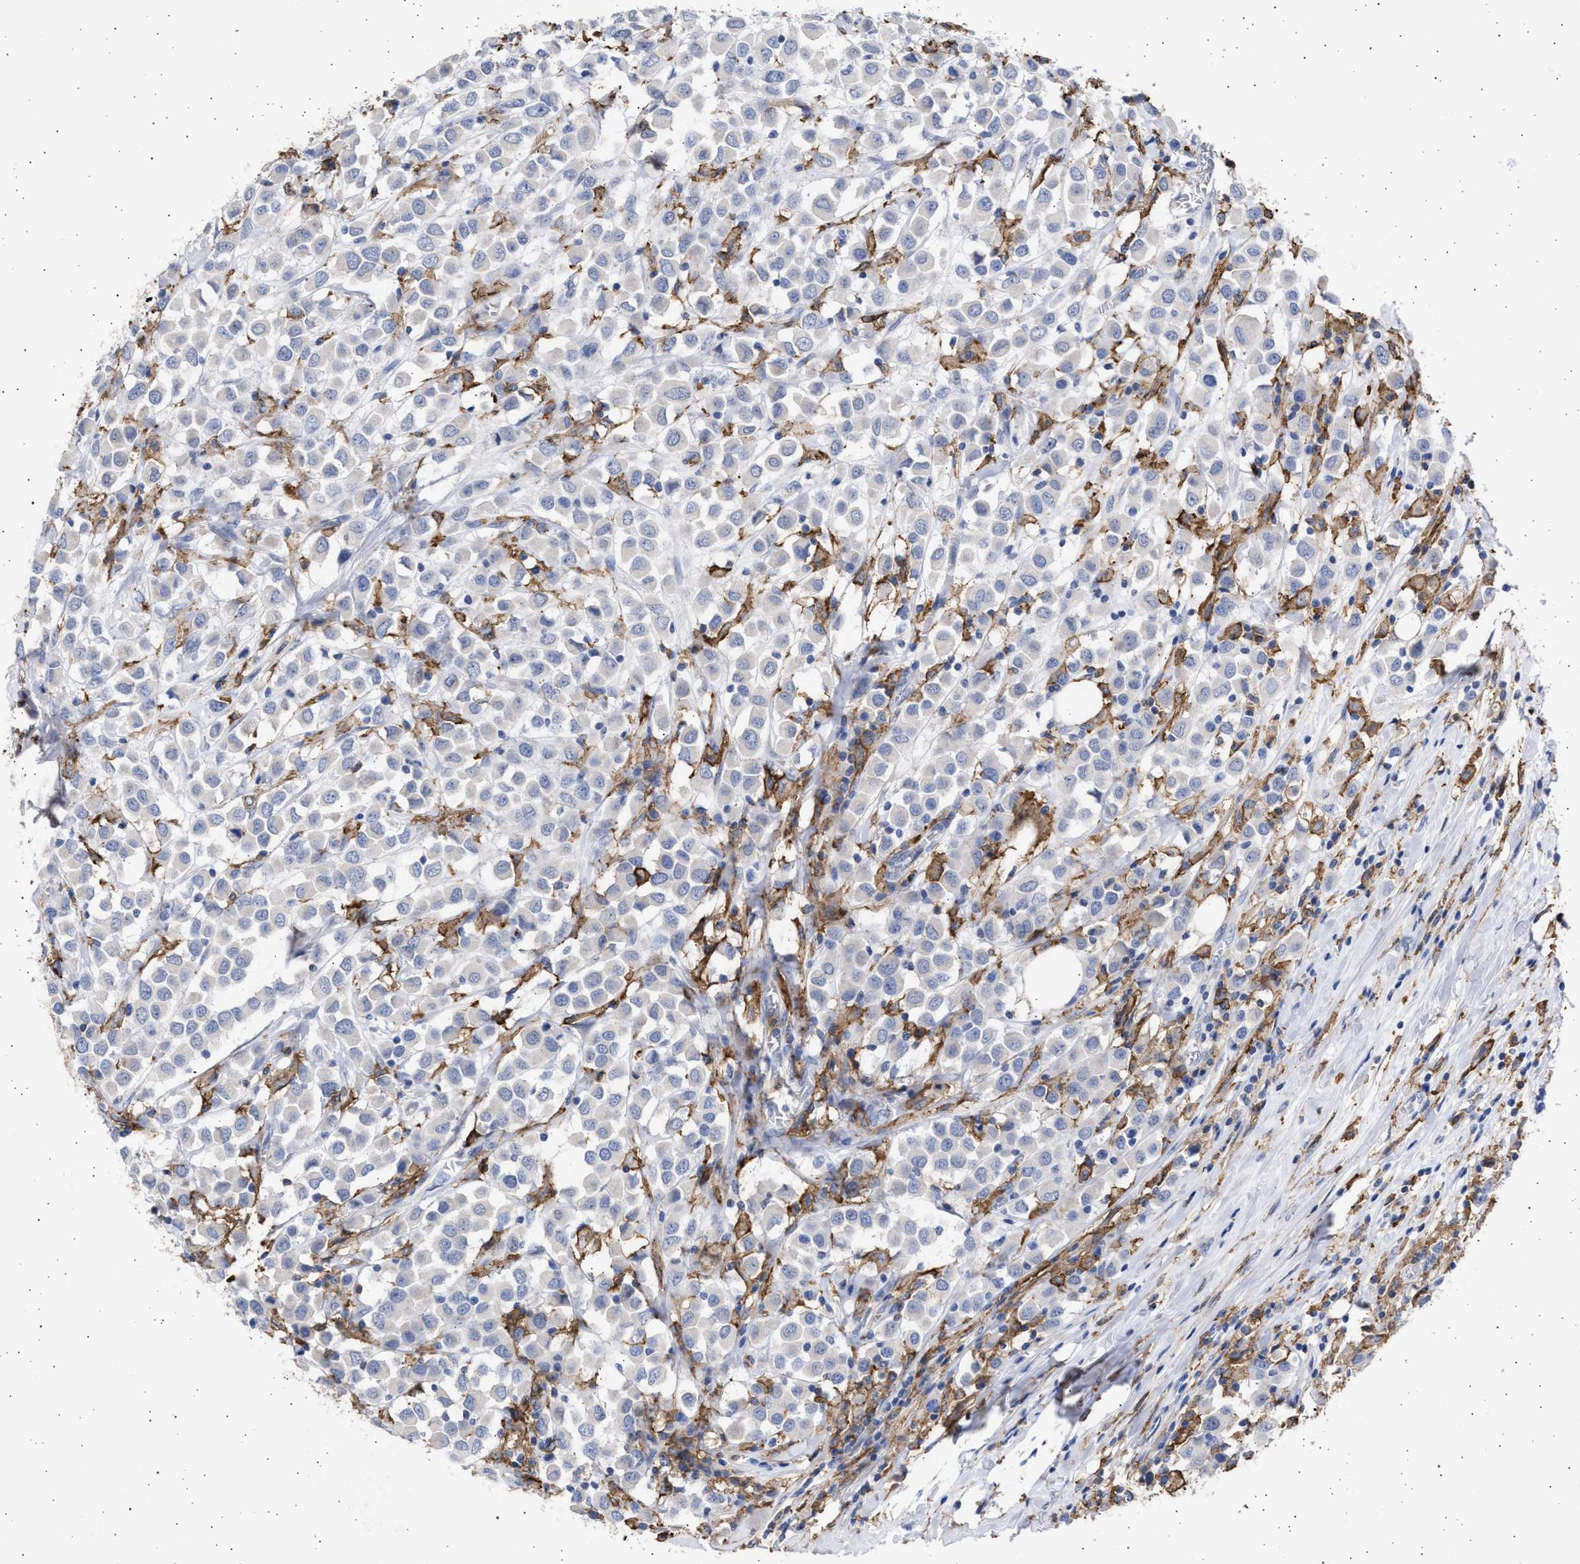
{"staining": {"intensity": "negative", "quantity": "none", "location": "none"}, "tissue": "breast cancer", "cell_type": "Tumor cells", "image_type": "cancer", "snomed": [{"axis": "morphology", "description": "Duct carcinoma"}, {"axis": "topography", "description": "Breast"}], "caption": "IHC of human invasive ductal carcinoma (breast) reveals no staining in tumor cells.", "gene": "FCER1A", "patient": {"sex": "female", "age": 61}}